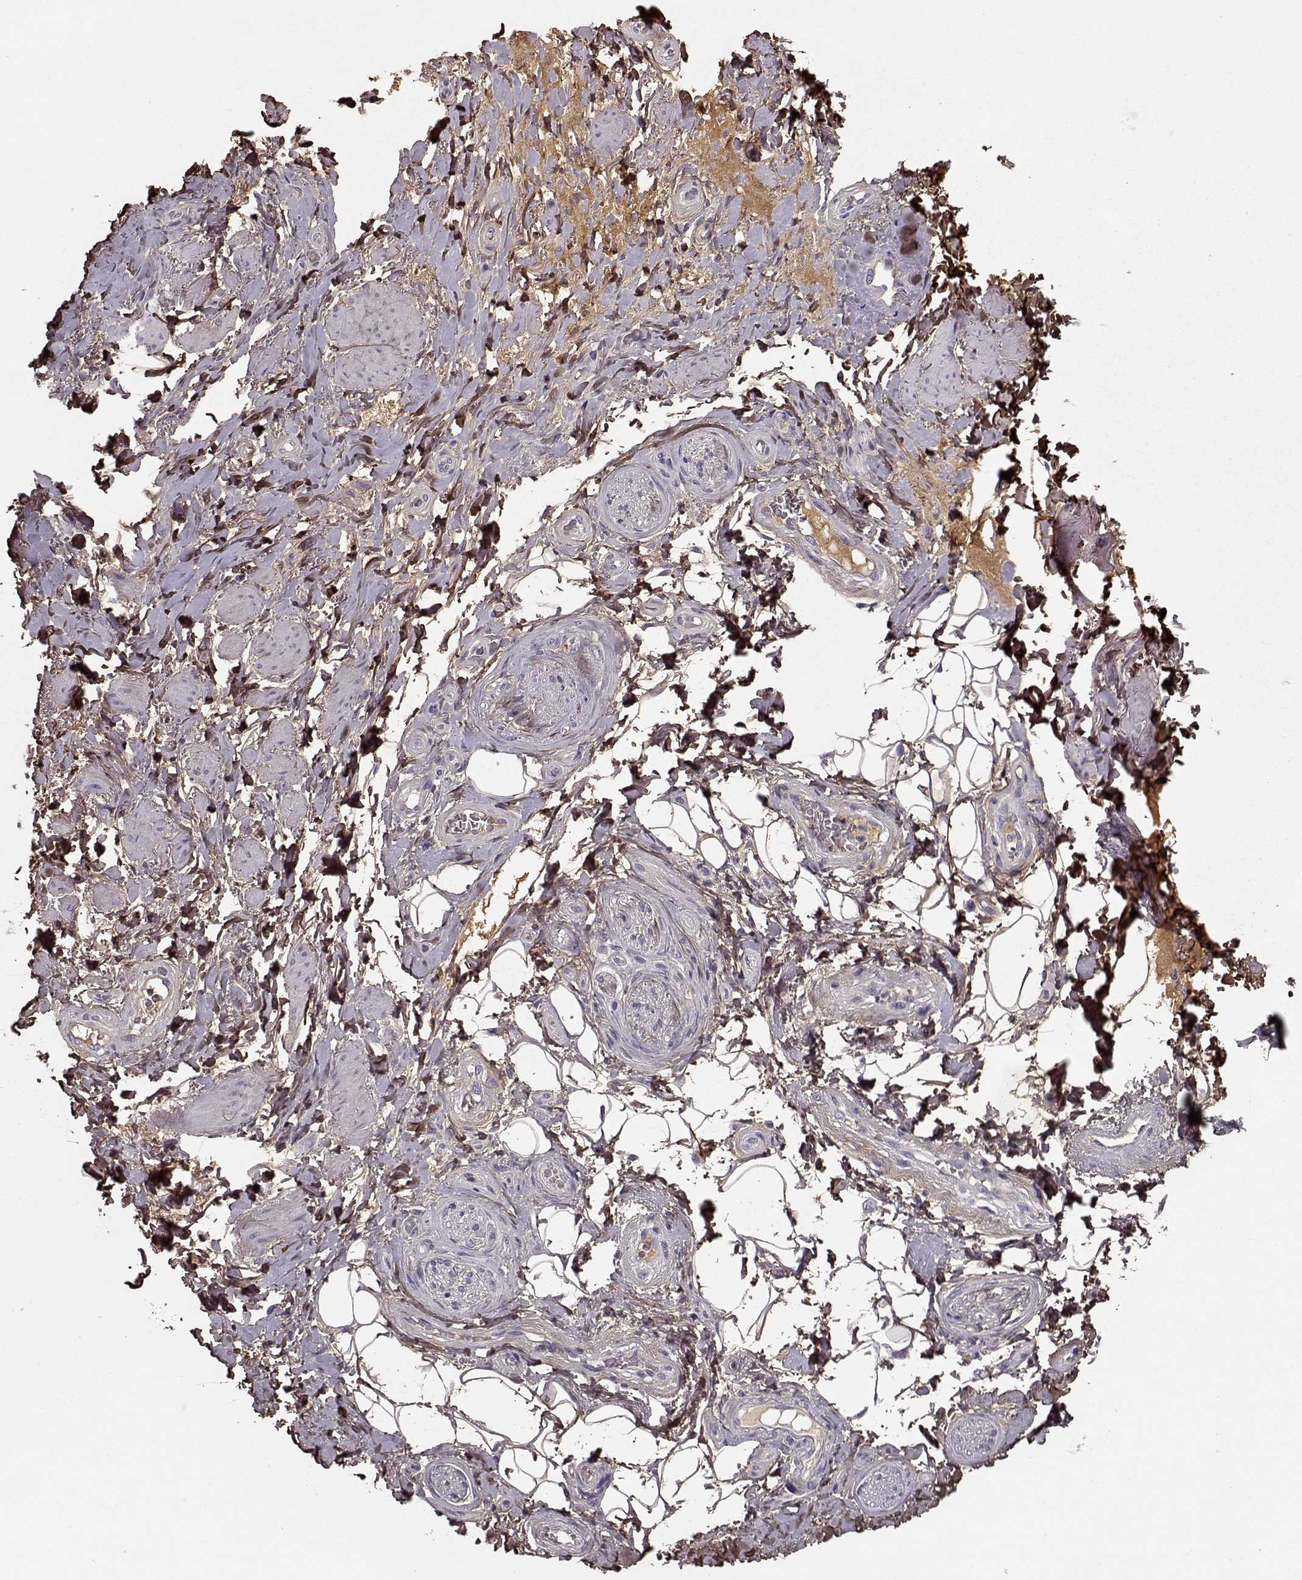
{"staining": {"intensity": "moderate", "quantity": ">75%", "location": "cytoplasmic/membranous"}, "tissue": "adipose tissue", "cell_type": "Adipocytes", "image_type": "normal", "snomed": [{"axis": "morphology", "description": "Normal tissue, NOS"}, {"axis": "topography", "description": "Anal"}, {"axis": "topography", "description": "Peripheral nerve tissue"}], "caption": "IHC of unremarkable human adipose tissue reveals medium levels of moderate cytoplasmic/membranous staining in about >75% of adipocytes.", "gene": "LUM", "patient": {"sex": "male", "age": 53}}